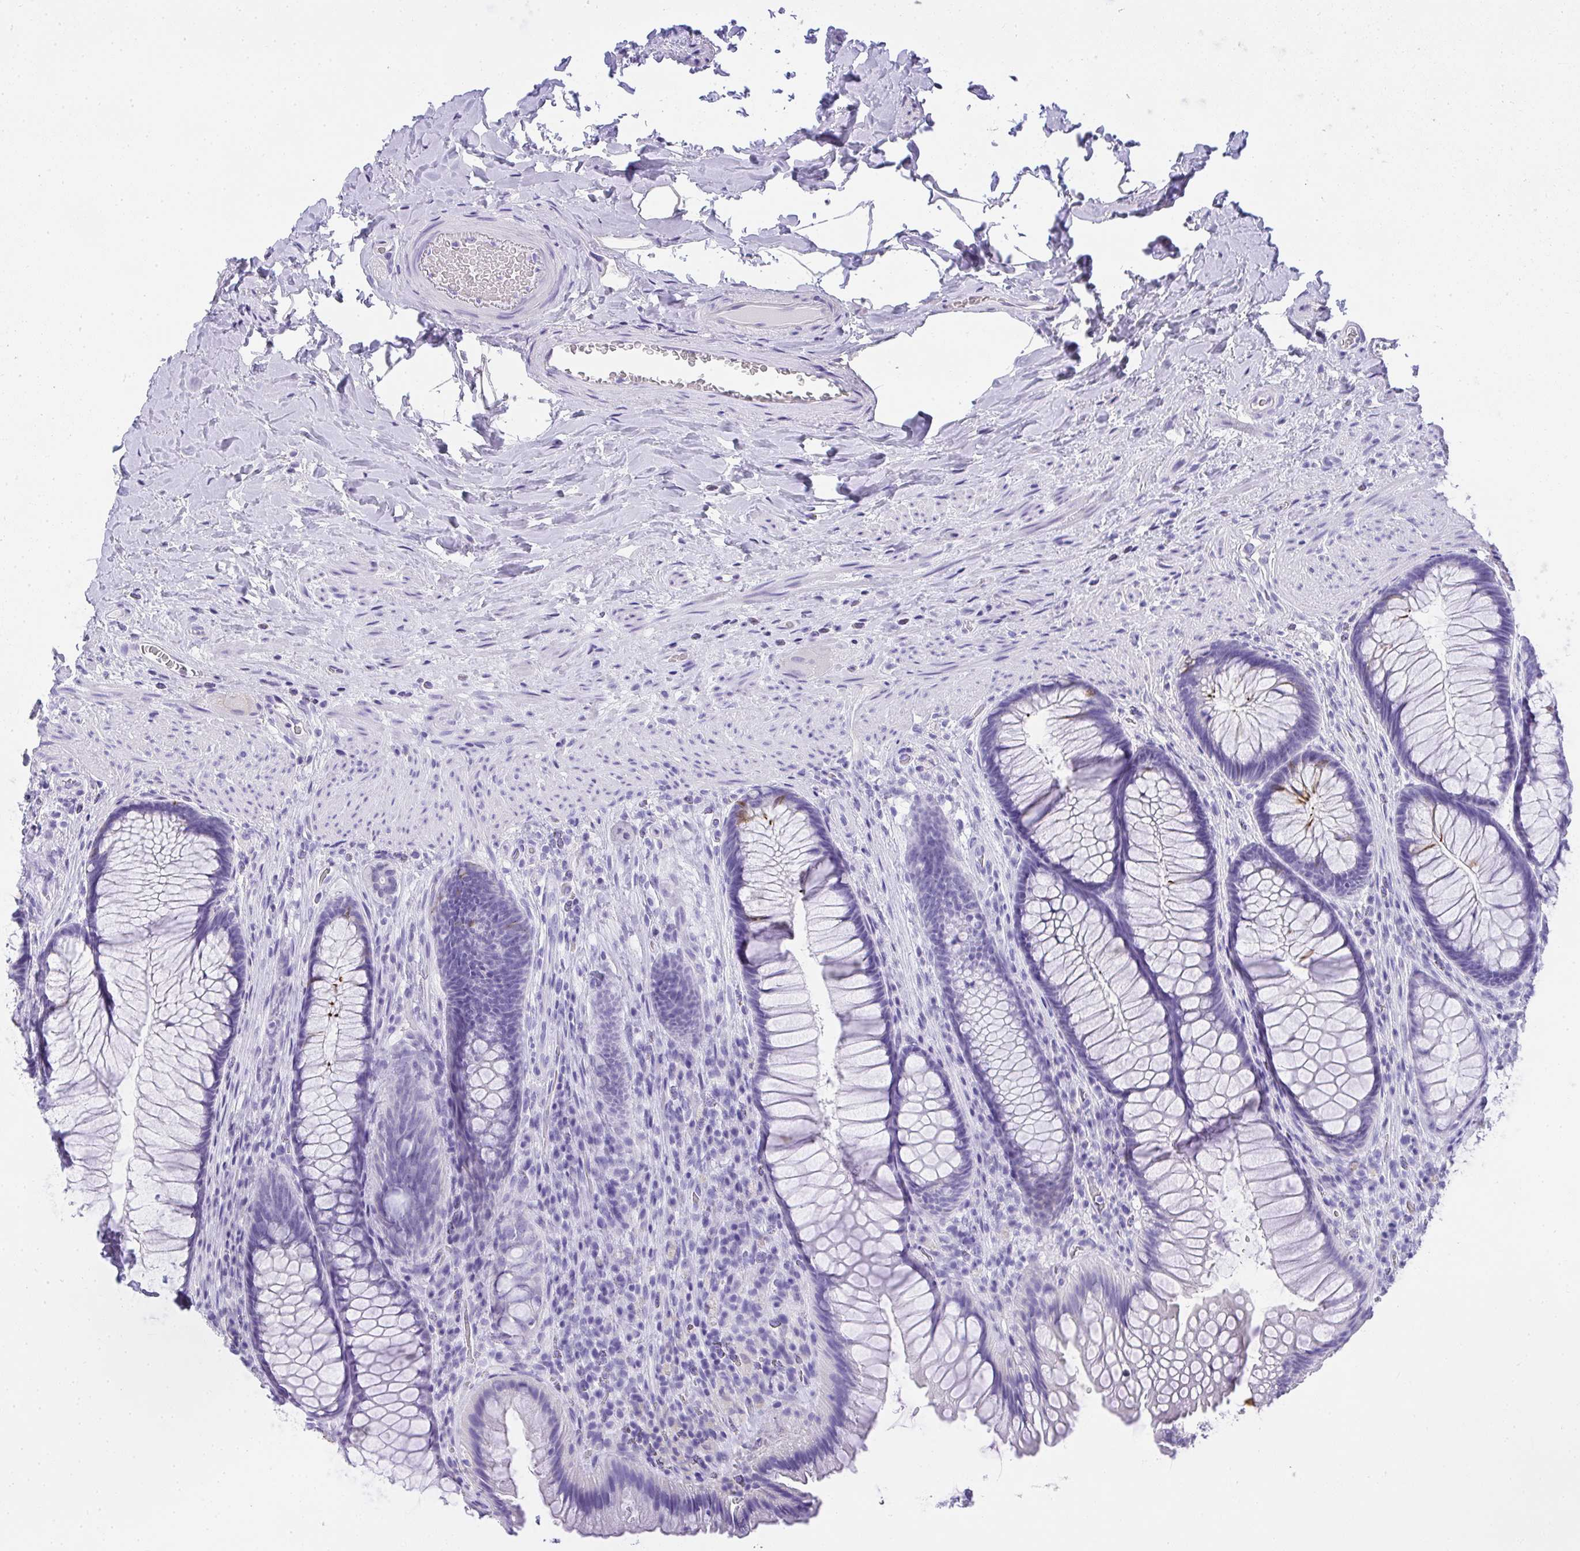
{"staining": {"intensity": "negative", "quantity": "none", "location": "none"}, "tissue": "rectum", "cell_type": "Glandular cells", "image_type": "normal", "snomed": [{"axis": "morphology", "description": "Normal tissue, NOS"}, {"axis": "topography", "description": "Rectum"}], "caption": "IHC histopathology image of unremarkable rectum stained for a protein (brown), which shows no staining in glandular cells.", "gene": "AVIL", "patient": {"sex": "male", "age": 53}}